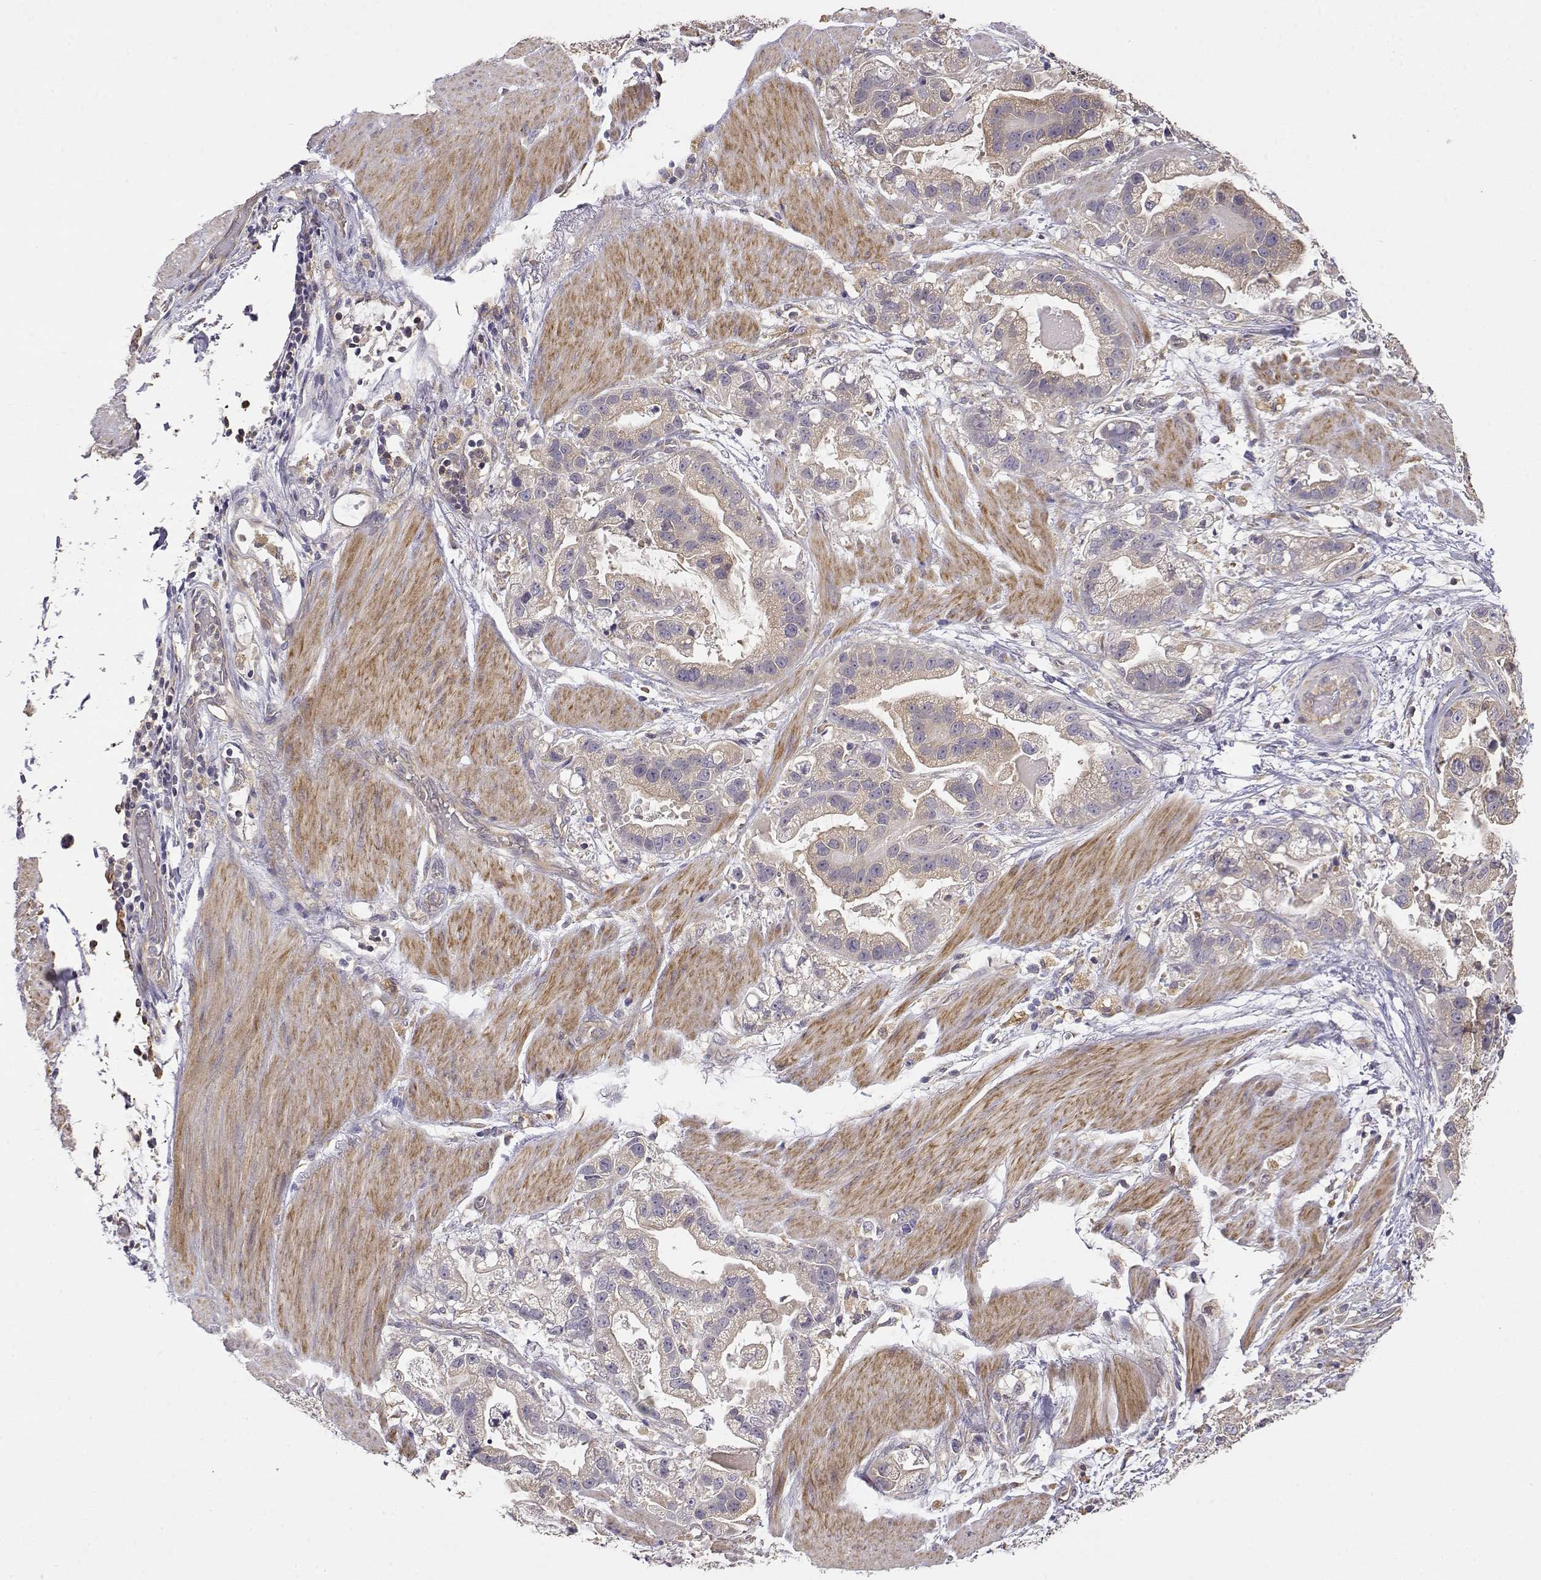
{"staining": {"intensity": "weak", "quantity": "<25%", "location": "cytoplasmic/membranous"}, "tissue": "stomach cancer", "cell_type": "Tumor cells", "image_type": "cancer", "snomed": [{"axis": "morphology", "description": "Adenocarcinoma, NOS"}, {"axis": "topography", "description": "Stomach"}], "caption": "Immunohistochemistry (IHC) of stomach cancer displays no expression in tumor cells.", "gene": "CRIM1", "patient": {"sex": "male", "age": 59}}